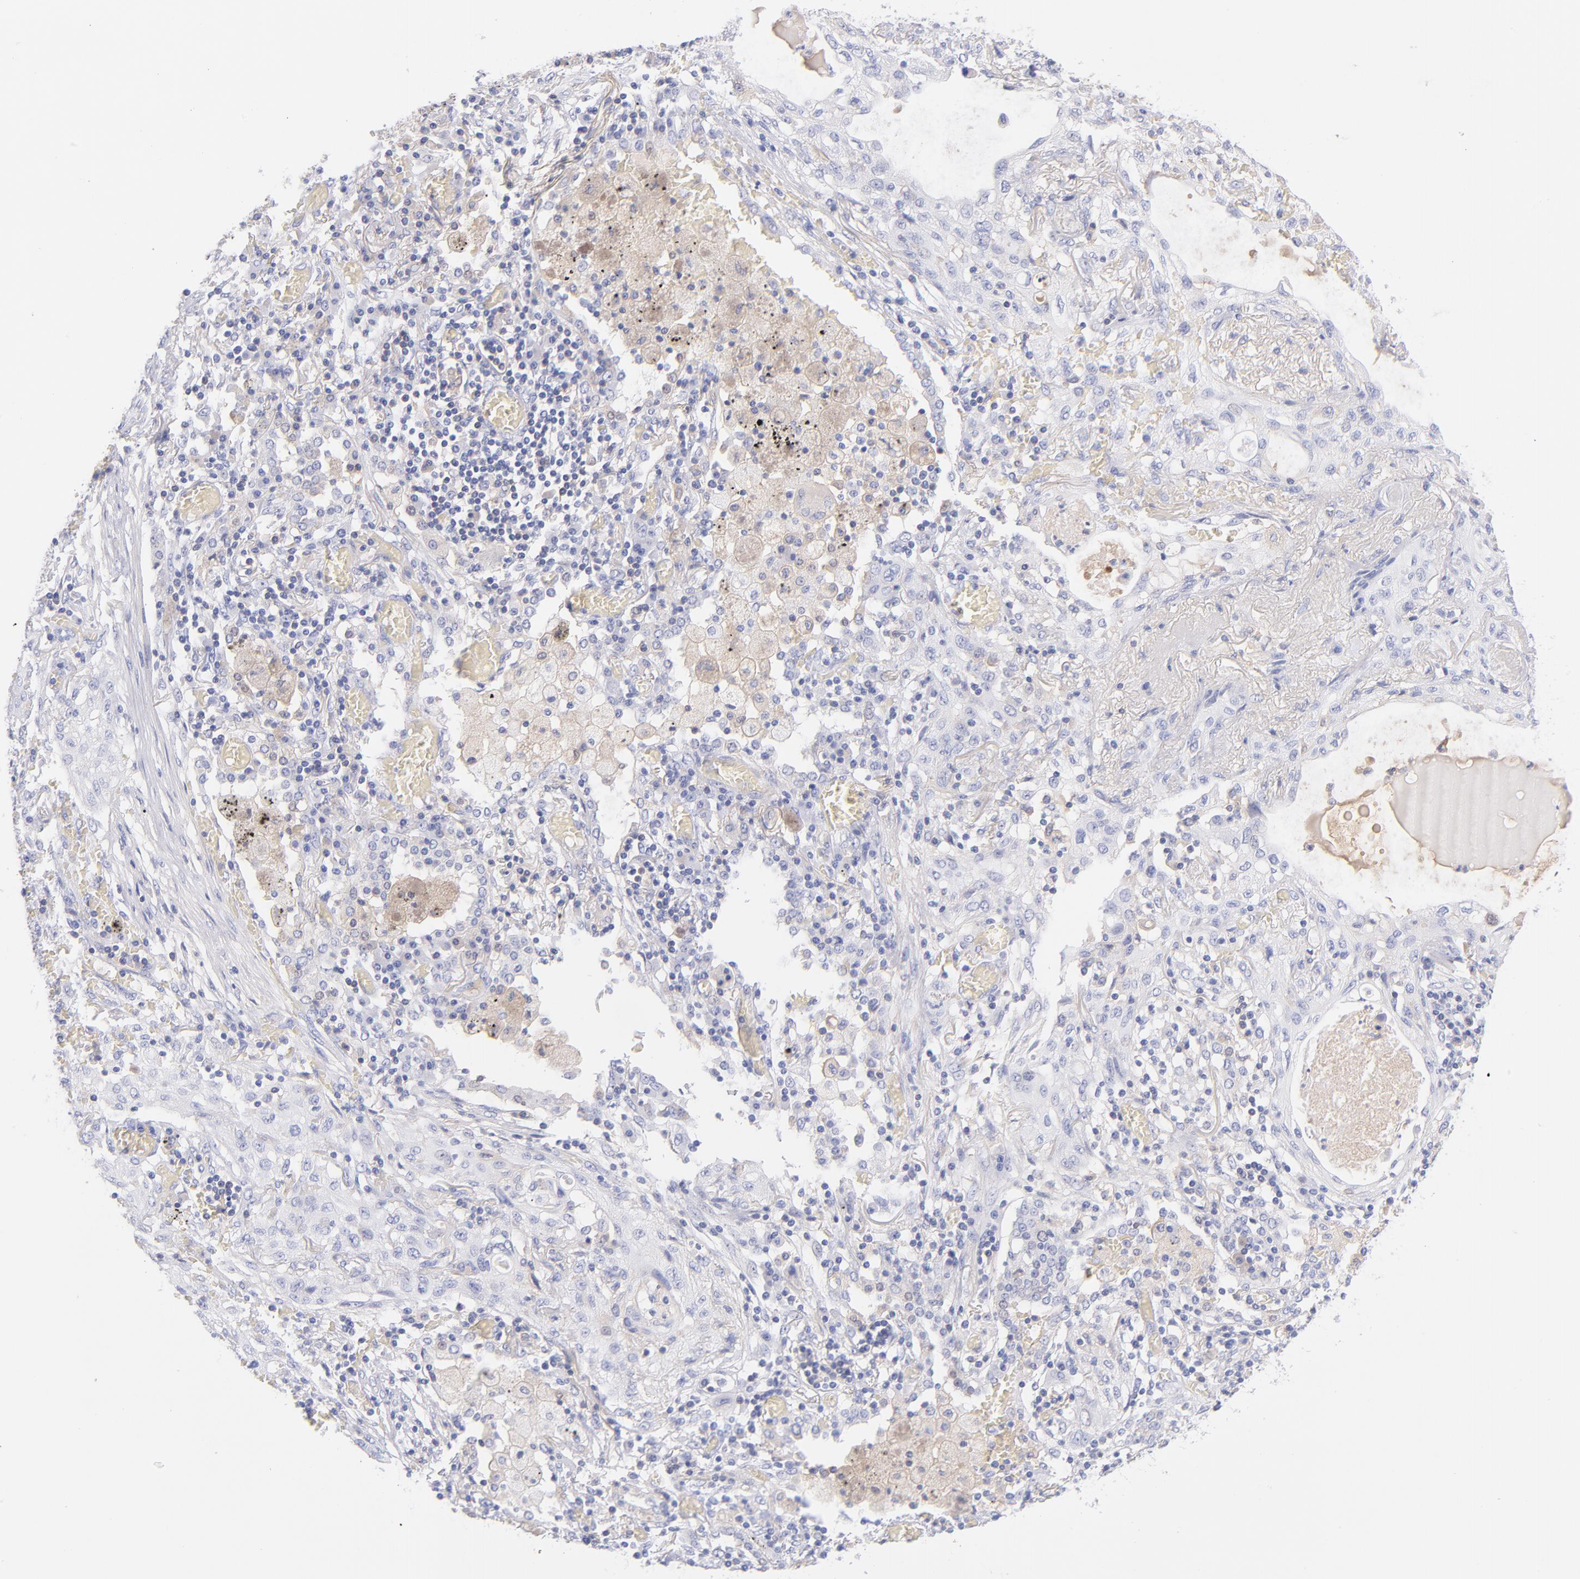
{"staining": {"intensity": "negative", "quantity": "none", "location": "none"}, "tissue": "lung cancer", "cell_type": "Tumor cells", "image_type": "cancer", "snomed": [{"axis": "morphology", "description": "Squamous cell carcinoma, NOS"}, {"axis": "topography", "description": "Lung"}], "caption": "Immunohistochemical staining of squamous cell carcinoma (lung) displays no significant positivity in tumor cells.", "gene": "HP", "patient": {"sex": "female", "age": 47}}